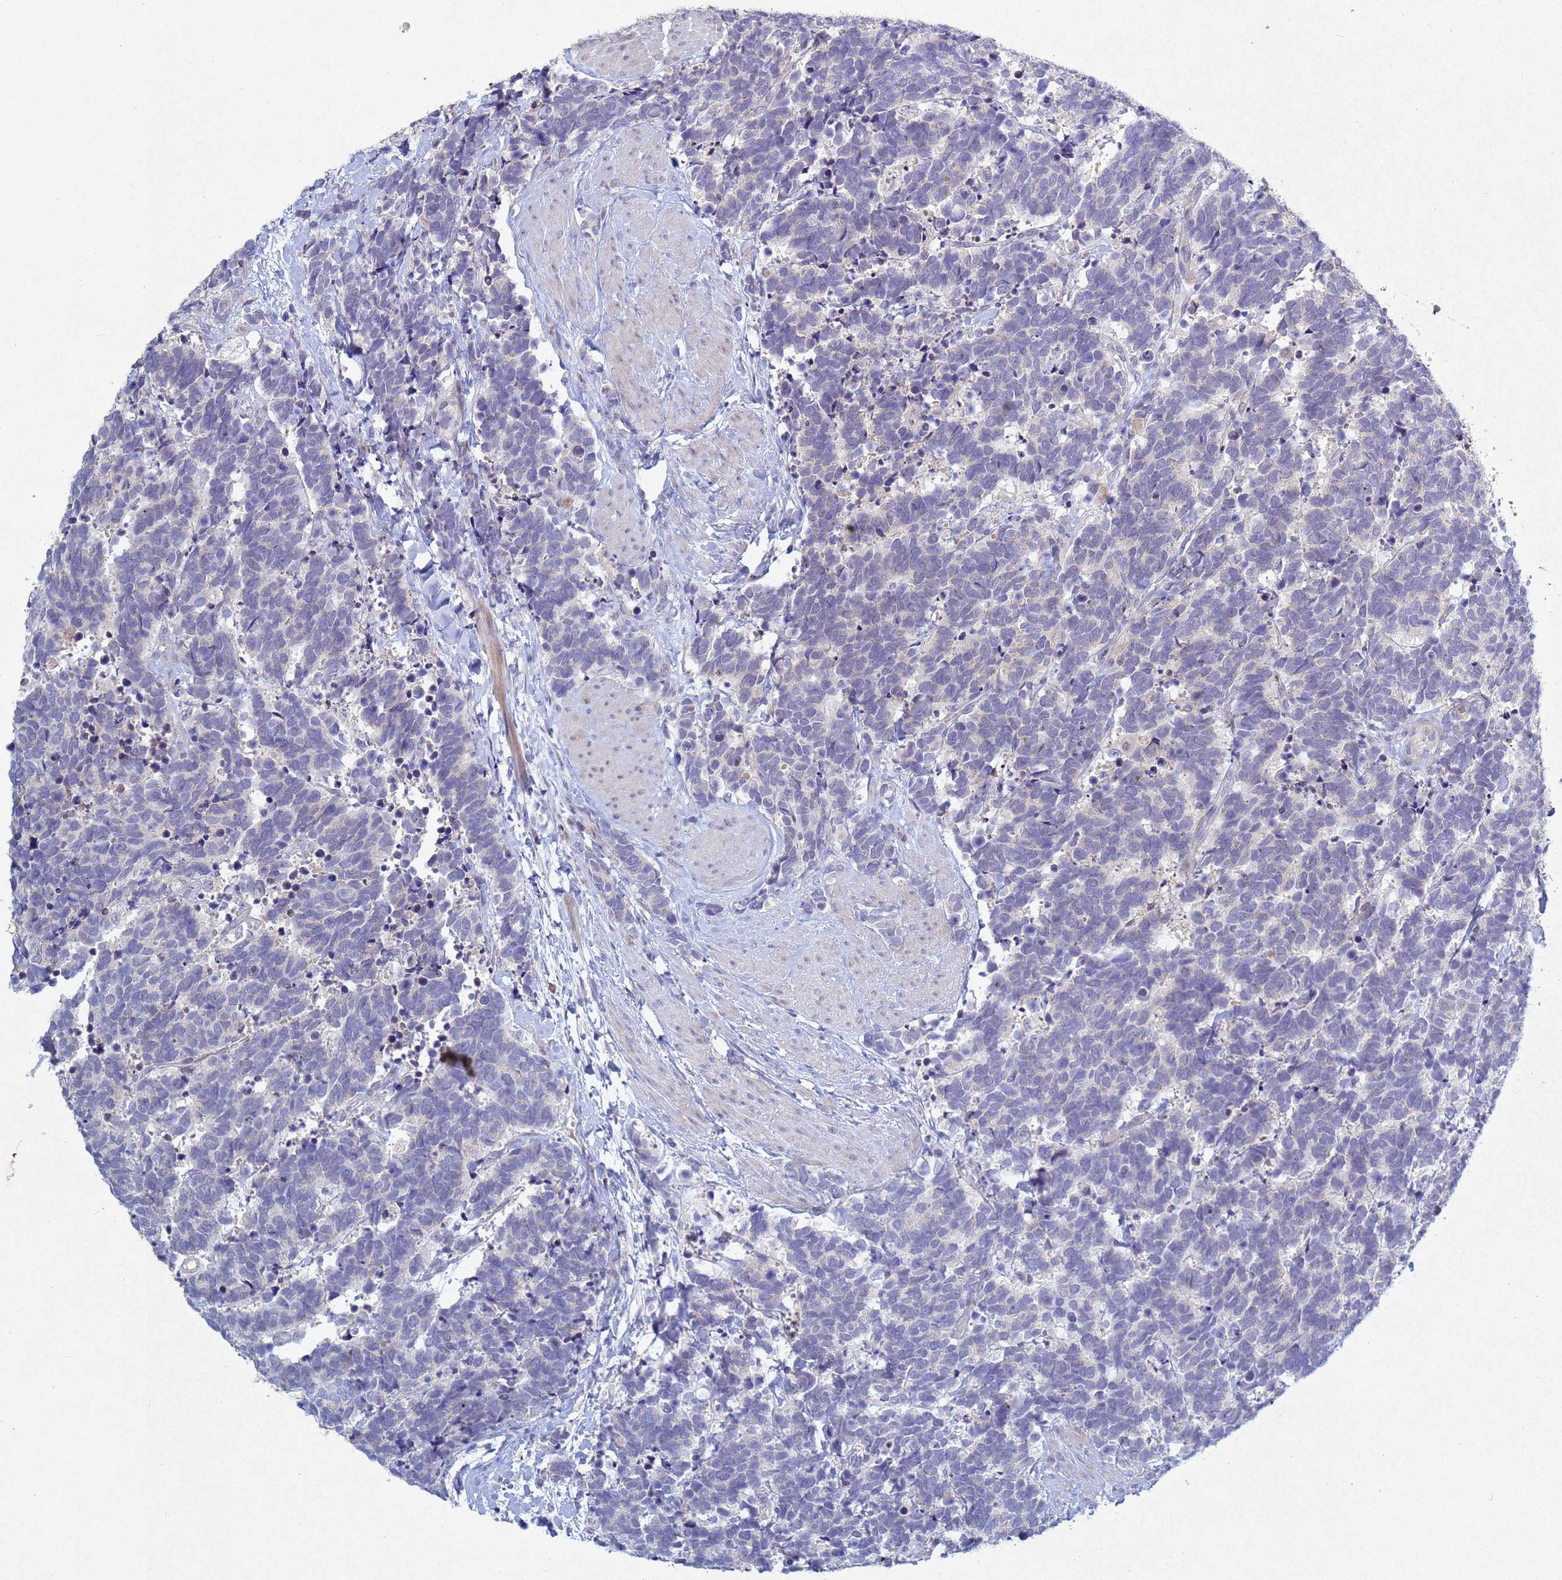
{"staining": {"intensity": "negative", "quantity": "none", "location": "none"}, "tissue": "carcinoid", "cell_type": "Tumor cells", "image_type": "cancer", "snomed": [{"axis": "morphology", "description": "Carcinoma, NOS"}, {"axis": "morphology", "description": "Carcinoid, malignant, NOS"}, {"axis": "topography", "description": "Prostate"}], "caption": "The immunohistochemistry (IHC) photomicrograph has no significant staining in tumor cells of carcinoma tissue.", "gene": "TNPO2", "patient": {"sex": "male", "age": 57}}